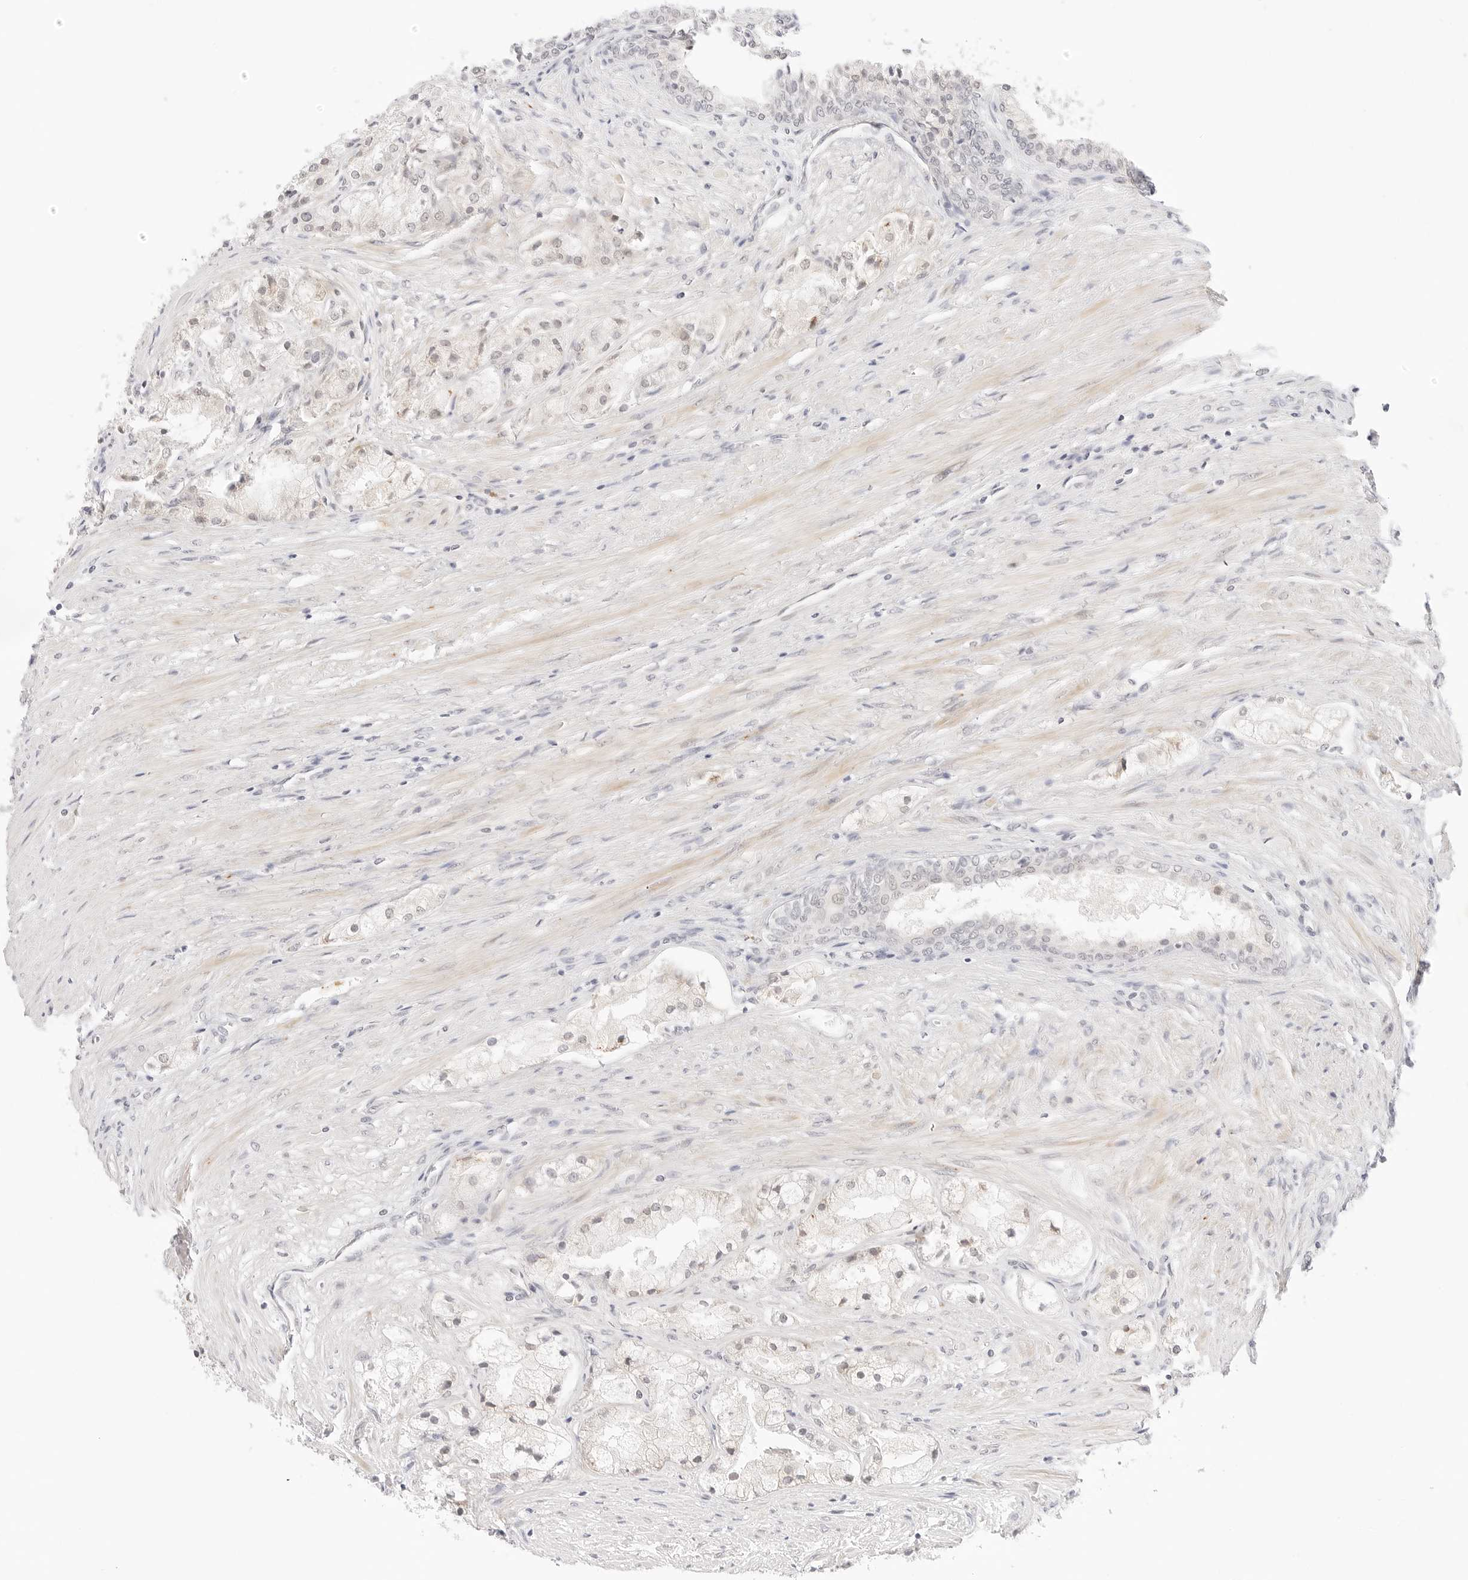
{"staining": {"intensity": "negative", "quantity": "none", "location": "none"}, "tissue": "prostate cancer", "cell_type": "Tumor cells", "image_type": "cancer", "snomed": [{"axis": "morphology", "description": "Adenocarcinoma, High grade"}, {"axis": "topography", "description": "Prostate"}], "caption": "Prostate cancer (high-grade adenocarcinoma) stained for a protein using immunohistochemistry (IHC) exhibits no positivity tumor cells.", "gene": "XKR4", "patient": {"sex": "male", "age": 50}}